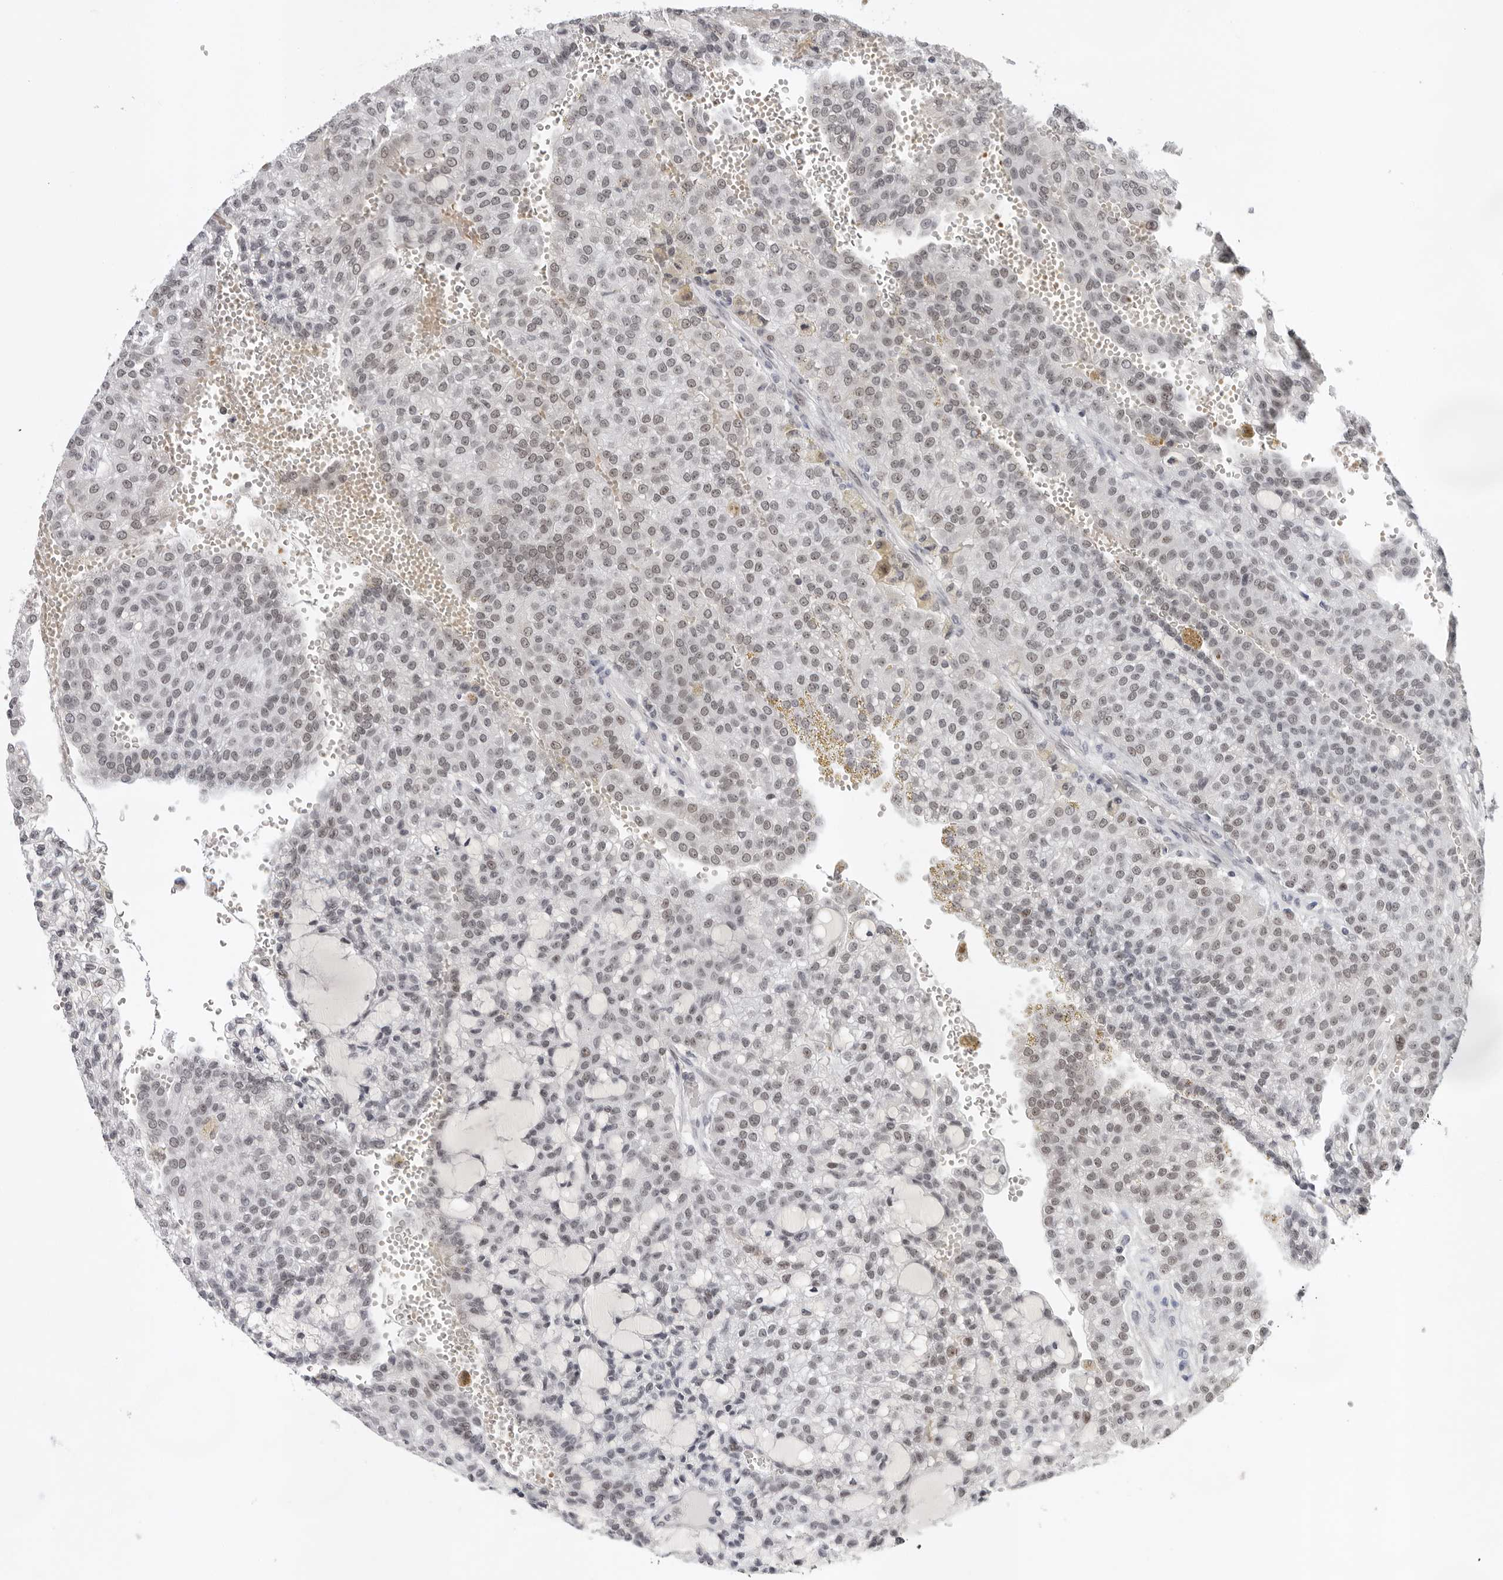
{"staining": {"intensity": "weak", "quantity": ">75%", "location": "nuclear"}, "tissue": "renal cancer", "cell_type": "Tumor cells", "image_type": "cancer", "snomed": [{"axis": "morphology", "description": "Adenocarcinoma, NOS"}, {"axis": "topography", "description": "Kidney"}], "caption": "Weak nuclear staining for a protein is seen in about >75% of tumor cells of adenocarcinoma (renal) using IHC.", "gene": "USP1", "patient": {"sex": "male", "age": 63}}